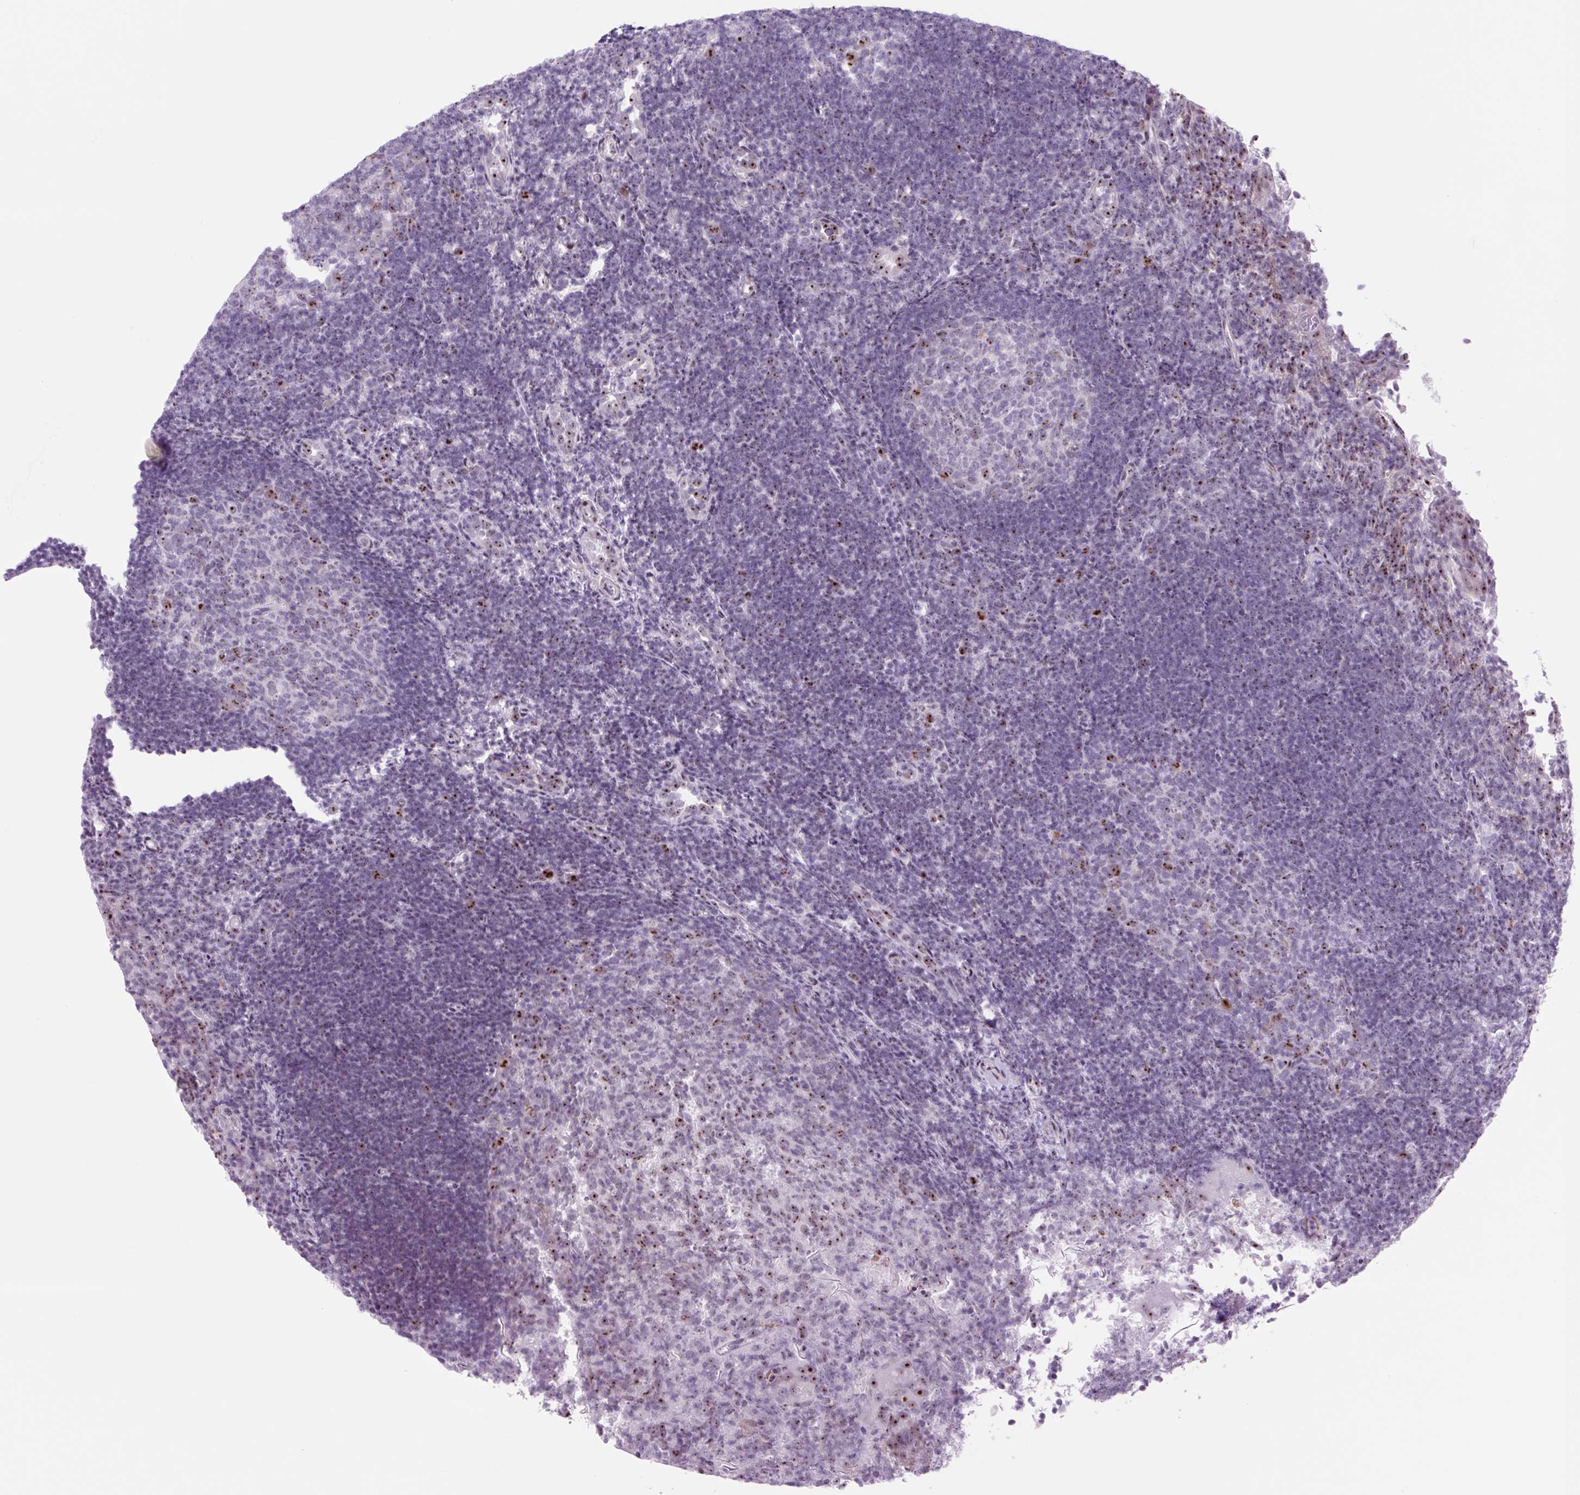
{"staining": {"intensity": "moderate", "quantity": "<25%", "location": "nuclear"}, "tissue": "tonsil", "cell_type": "Germinal center cells", "image_type": "normal", "snomed": [{"axis": "morphology", "description": "Normal tissue, NOS"}, {"axis": "topography", "description": "Tonsil"}], "caption": "About <25% of germinal center cells in normal tonsil exhibit moderate nuclear protein staining as visualized by brown immunohistochemical staining.", "gene": "RRS1", "patient": {"sex": "female", "age": 10}}